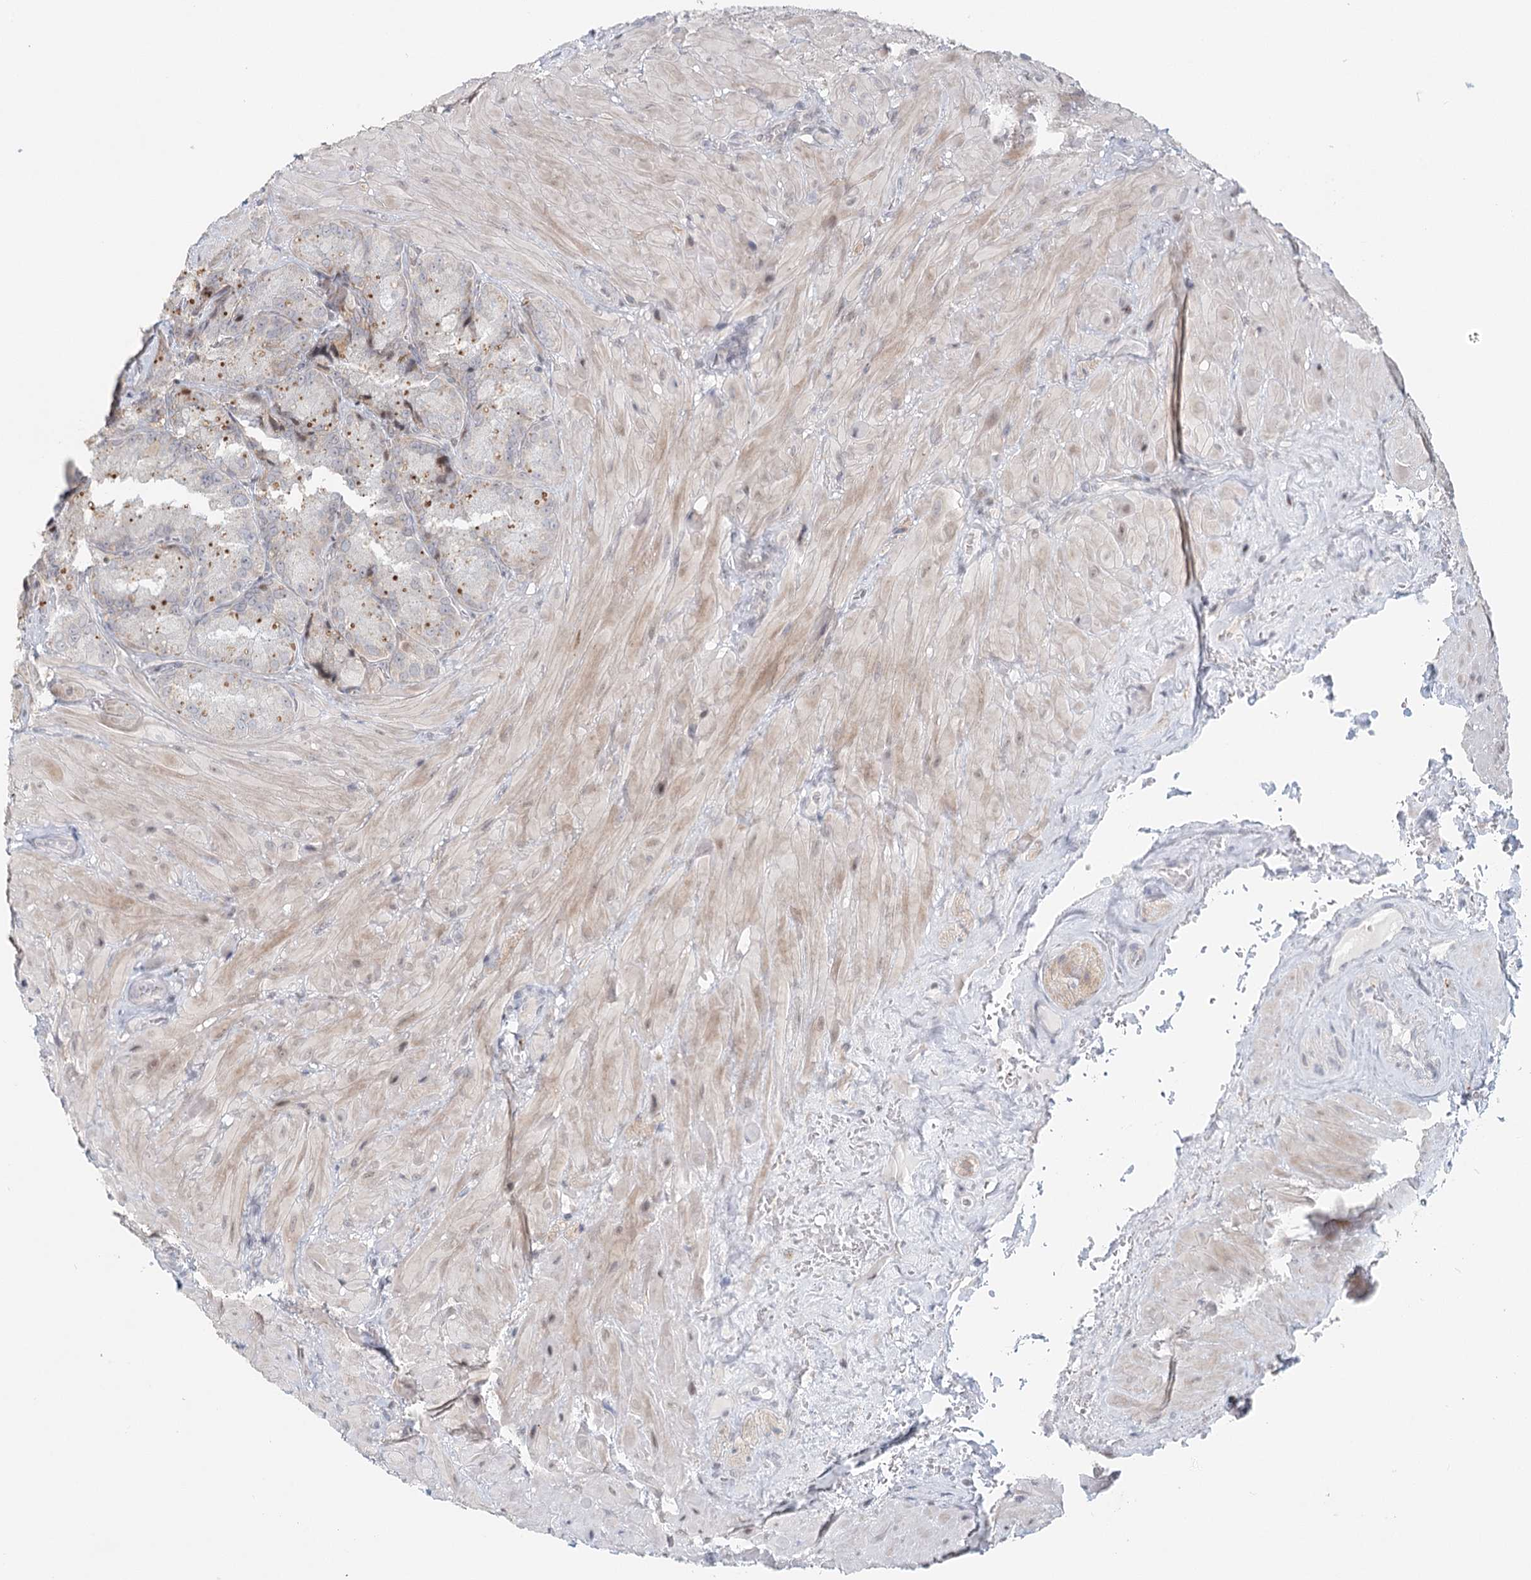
{"staining": {"intensity": "weak", "quantity": "25%-75%", "location": "cytoplasmic/membranous"}, "tissue": "seminal vesicle", "cell_type": "Glandular cells", "image_type": "normal", "snomed": [{"axis": "morphology", "description": "Normal tissue, NOS"}, {"axis": "topography", "description": "Seminal veicle"}], "caption": "Seminal vesicle stained for a protein demonstrates weak cytoplasmic/membranous positivity in glandular cells. (Stains: DAB in brown, nuclei in blue, Microscopy: brightfield microscopy at high magnification).", "gene": "BNIP5", "patient": {"sex": "male", "age": 62}}